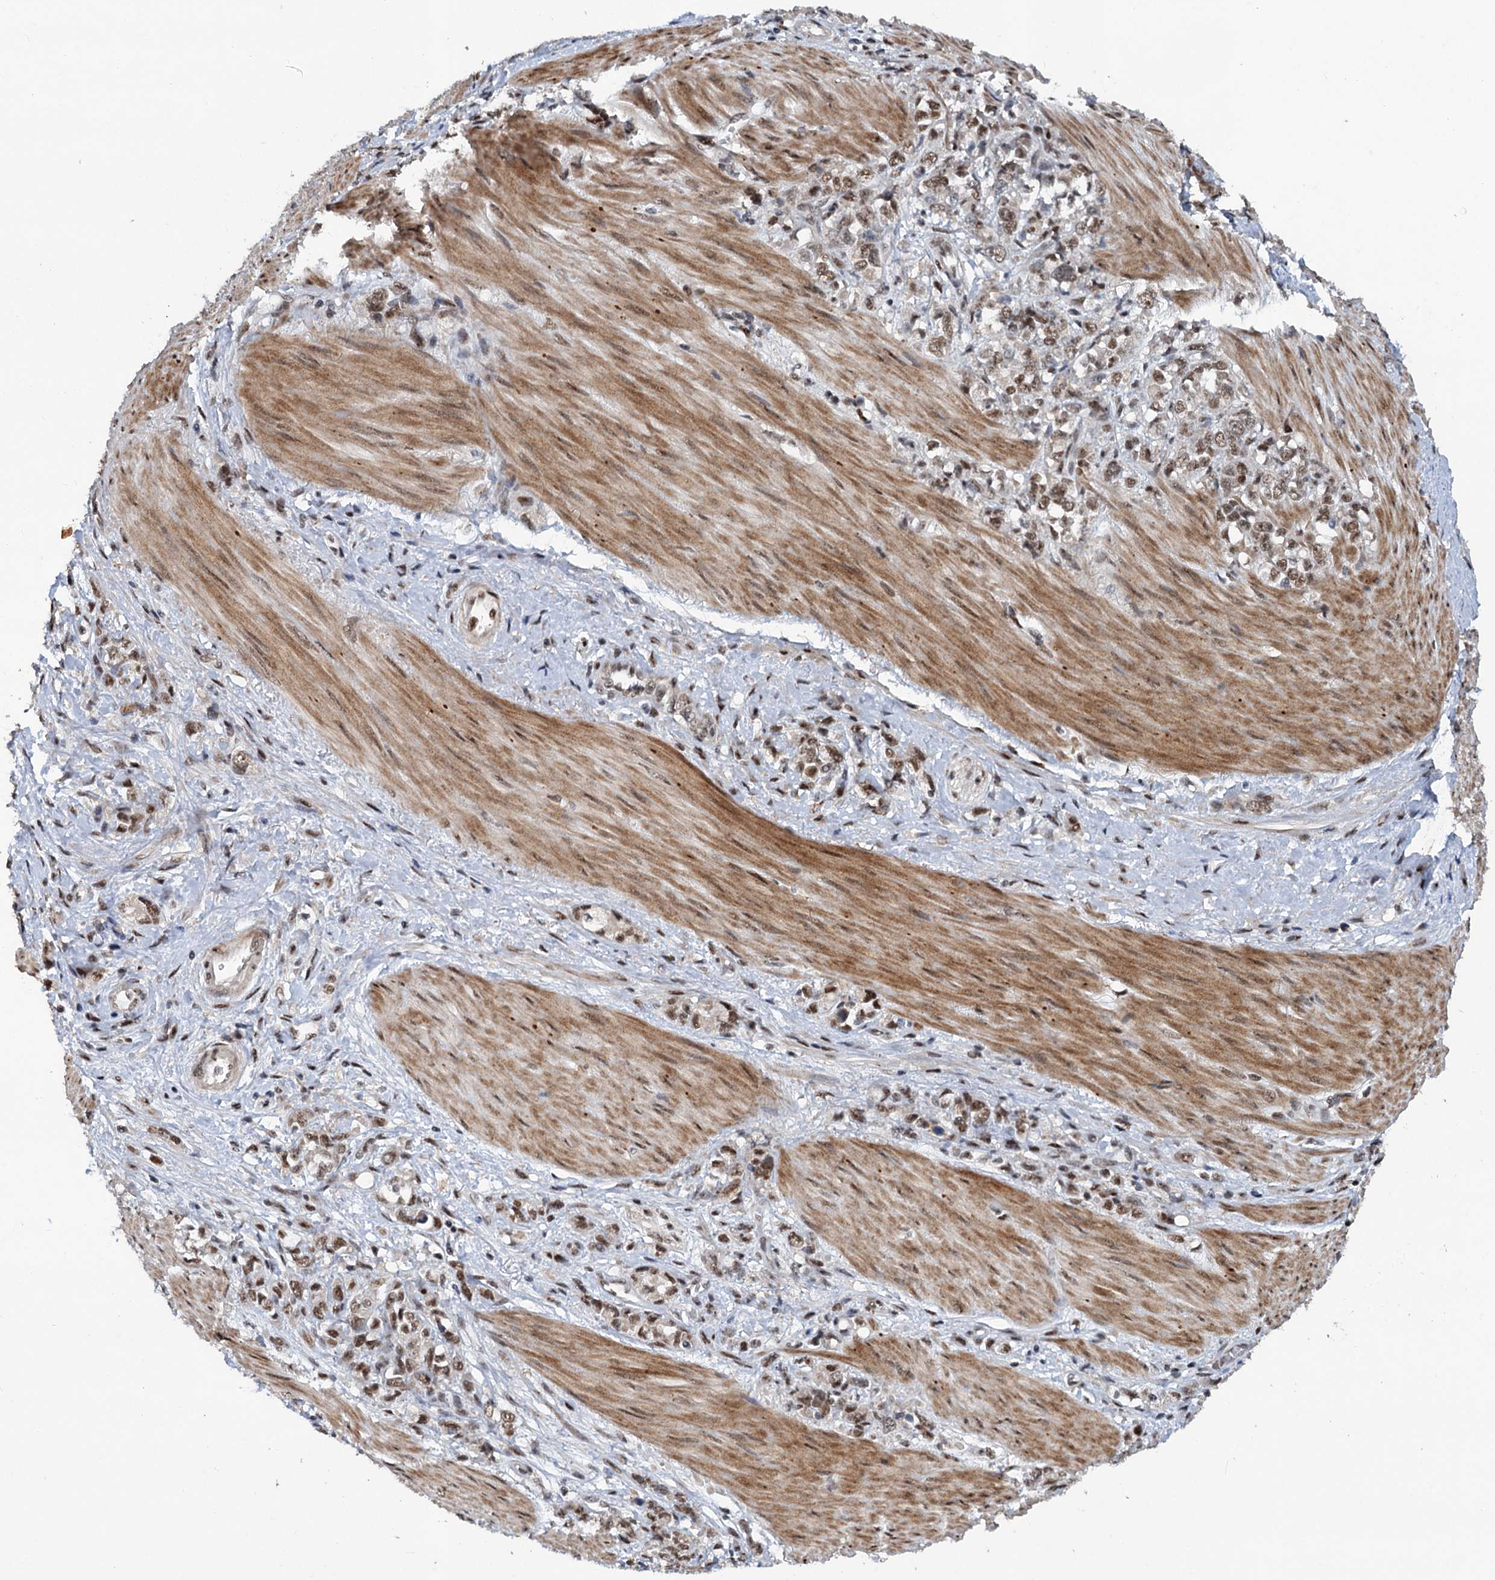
{"staining": {"intensity": "weak", "quantity": ">75%", "location": "nuclear"}, "tissue": "stomach cancer", "cell_type": "Tumor cells", "image_type": "cancer", "snomed": [{"axis": "morphology", "description": "Adenocarcinoma, NOS"}, {"axis": "topography", "description": "Stomach"}], "caption": "Adenocarcinoma (stomach) stained for a protein (brown) shows weak nuclear positive staining in approximately >75% of tumor cells.", "gene": "PHF8", "patient": {"sex": "female", "age": 76}}